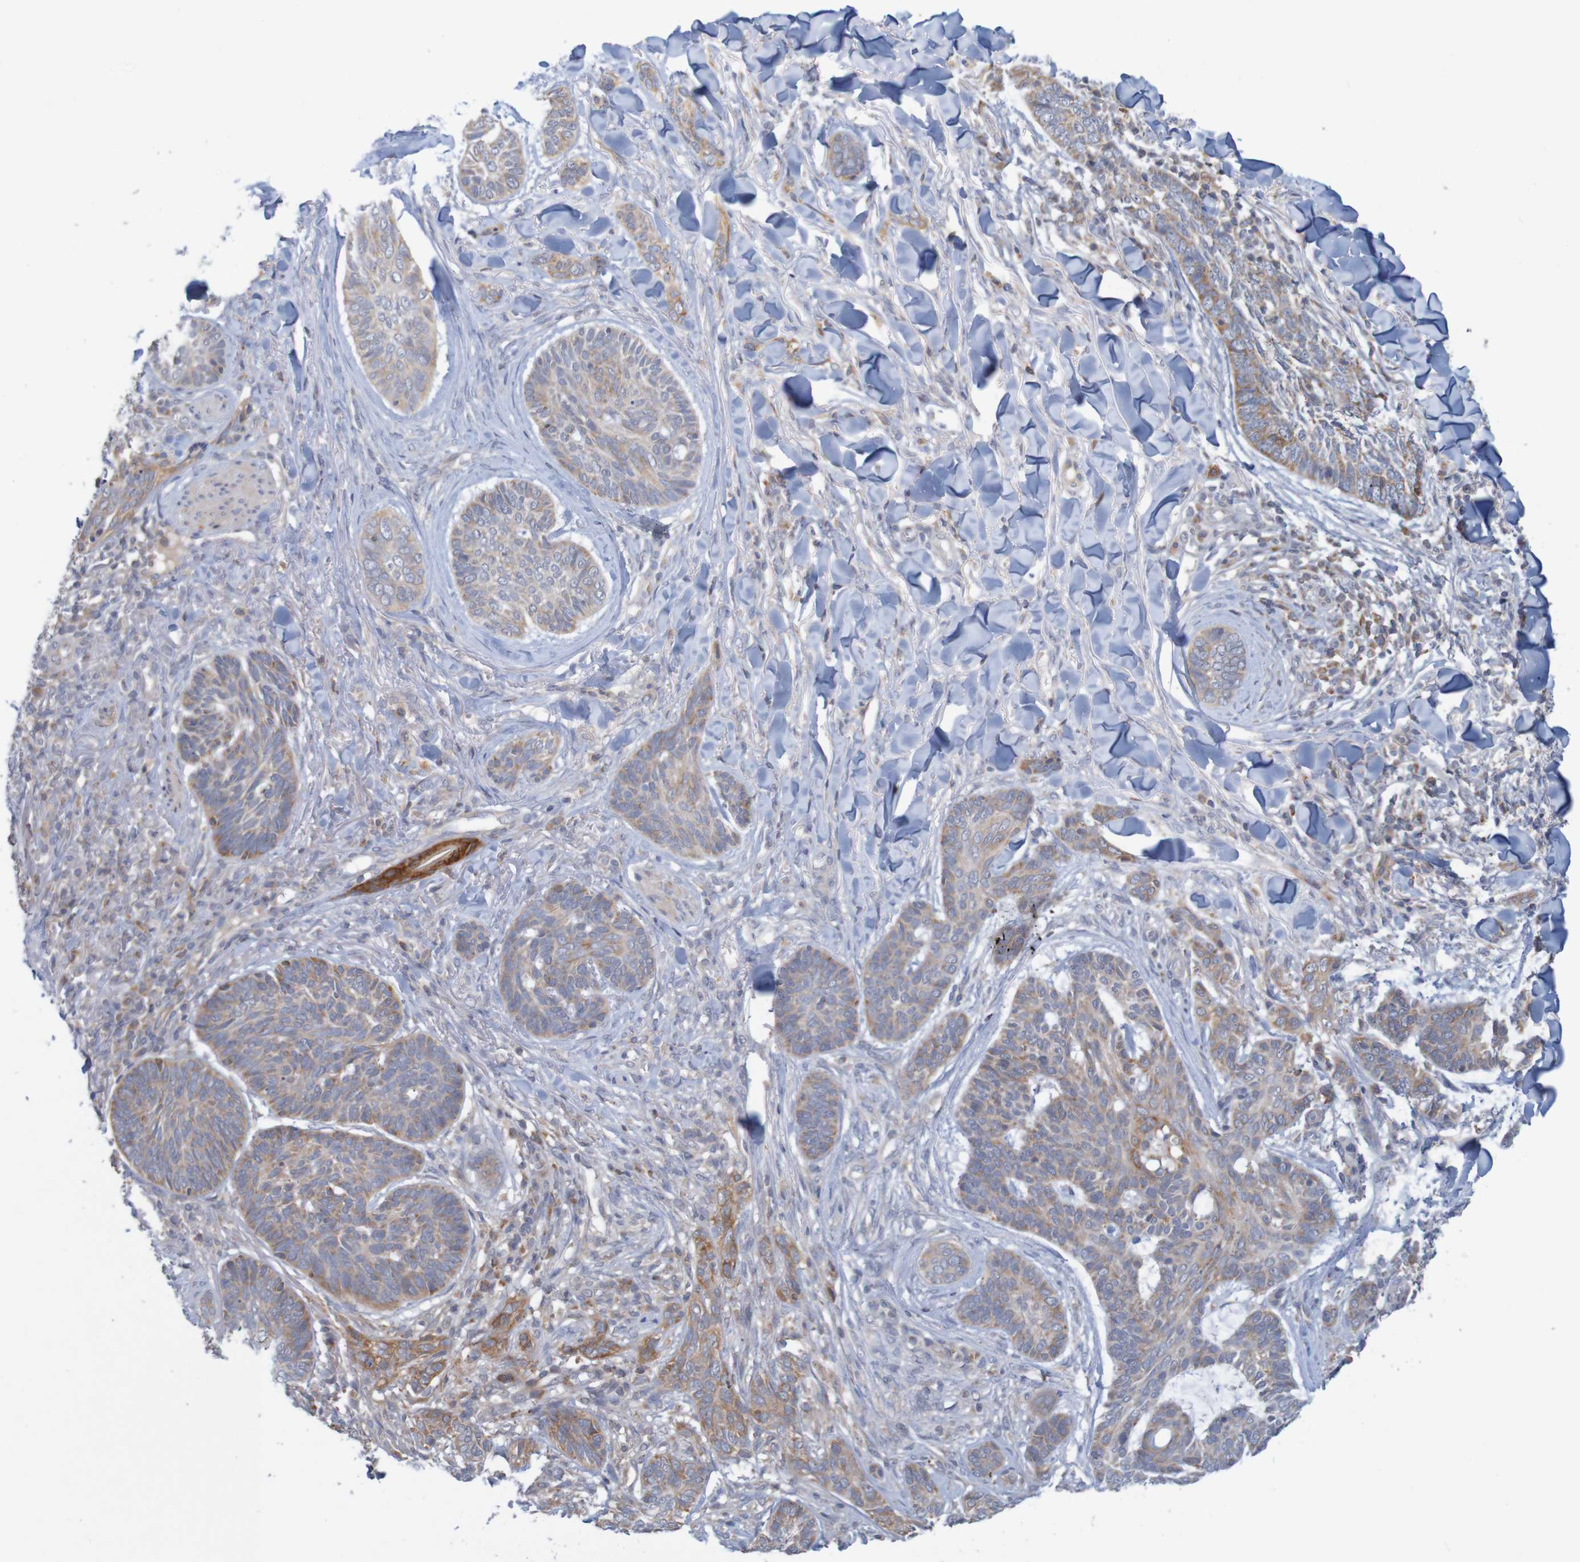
{"staining": {"intensity": "moderate", "quantity": ">75%", "location": "cytoplasmic/membranous"}, "tissue": "skin cancer", "cell_type": "Tumor cells", "image_type": "cancer", "snomed": [{"axis": "morphology", "description": "Basal cell carcinoma"}, {"axis": "topography", "description": "Skin"}], "caption": "Skin cancer (basal cell carcinoma) stained for a protein (brown) exhibits moderate cytoplasmic/membranous positive expression in approximately >75% of tumor cells.", "gene": "NAV2", "patient": {"sex": "male", "age": 43}}